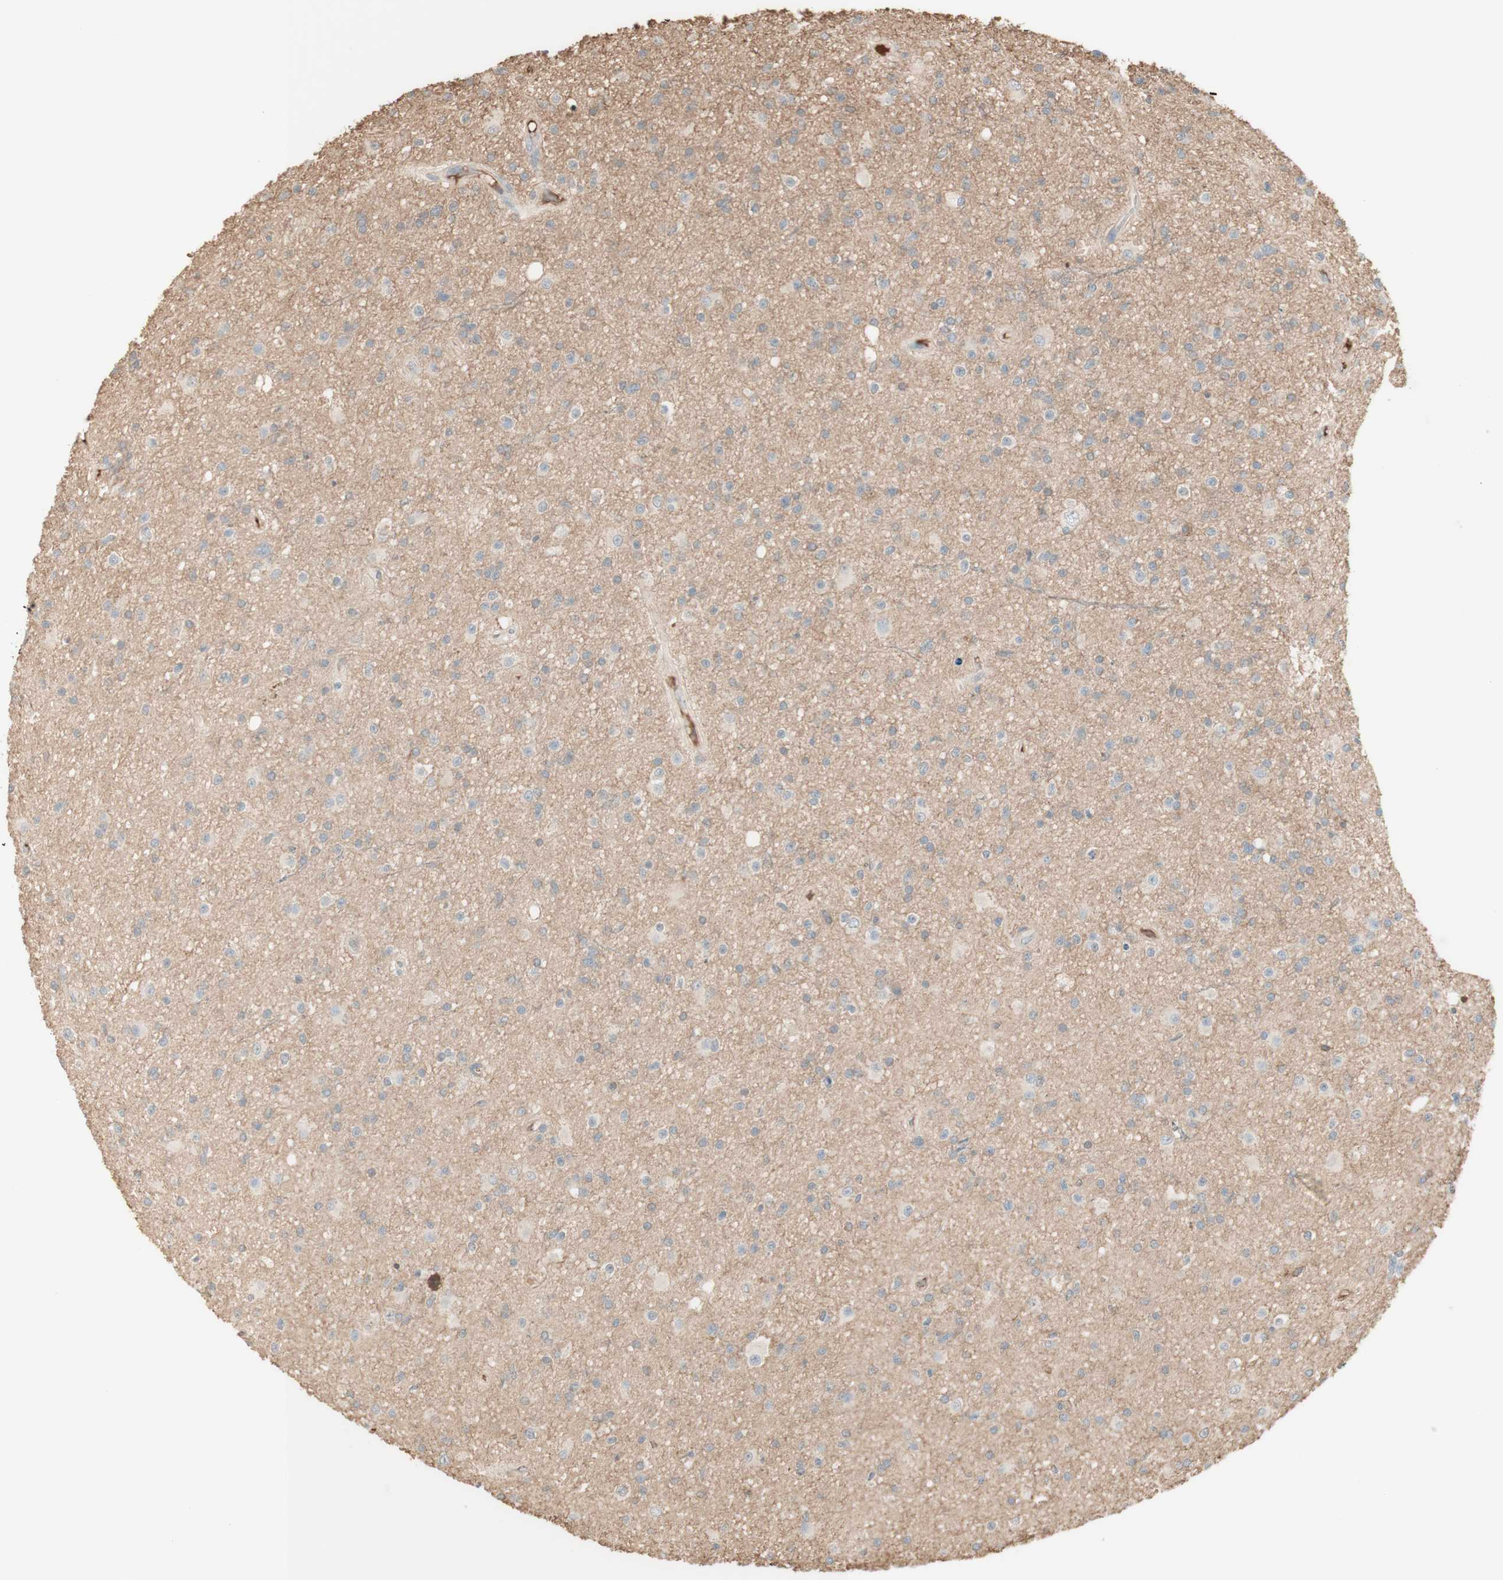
{"staining": {"intensity": "negative", "quantity": "none", "location": "none"}, "tissue": "glioma", "cell_type": "Tumor cells", "image_type": "cancer", "snomed": [{"axis": "morphology", "description": "Glioma, malignant, High grade"}, {"axis": "topography", "description": "Brain"}], "caption": "IHC image of malignant high-grade glioma stained for a protein (brown), which shows no expression in tumor cells. (Immunohistochemistry (ihc), brightfield microscopy, high magnification).", "gene": "IFNG", "patient": {"sex": "male", "age": 33}}